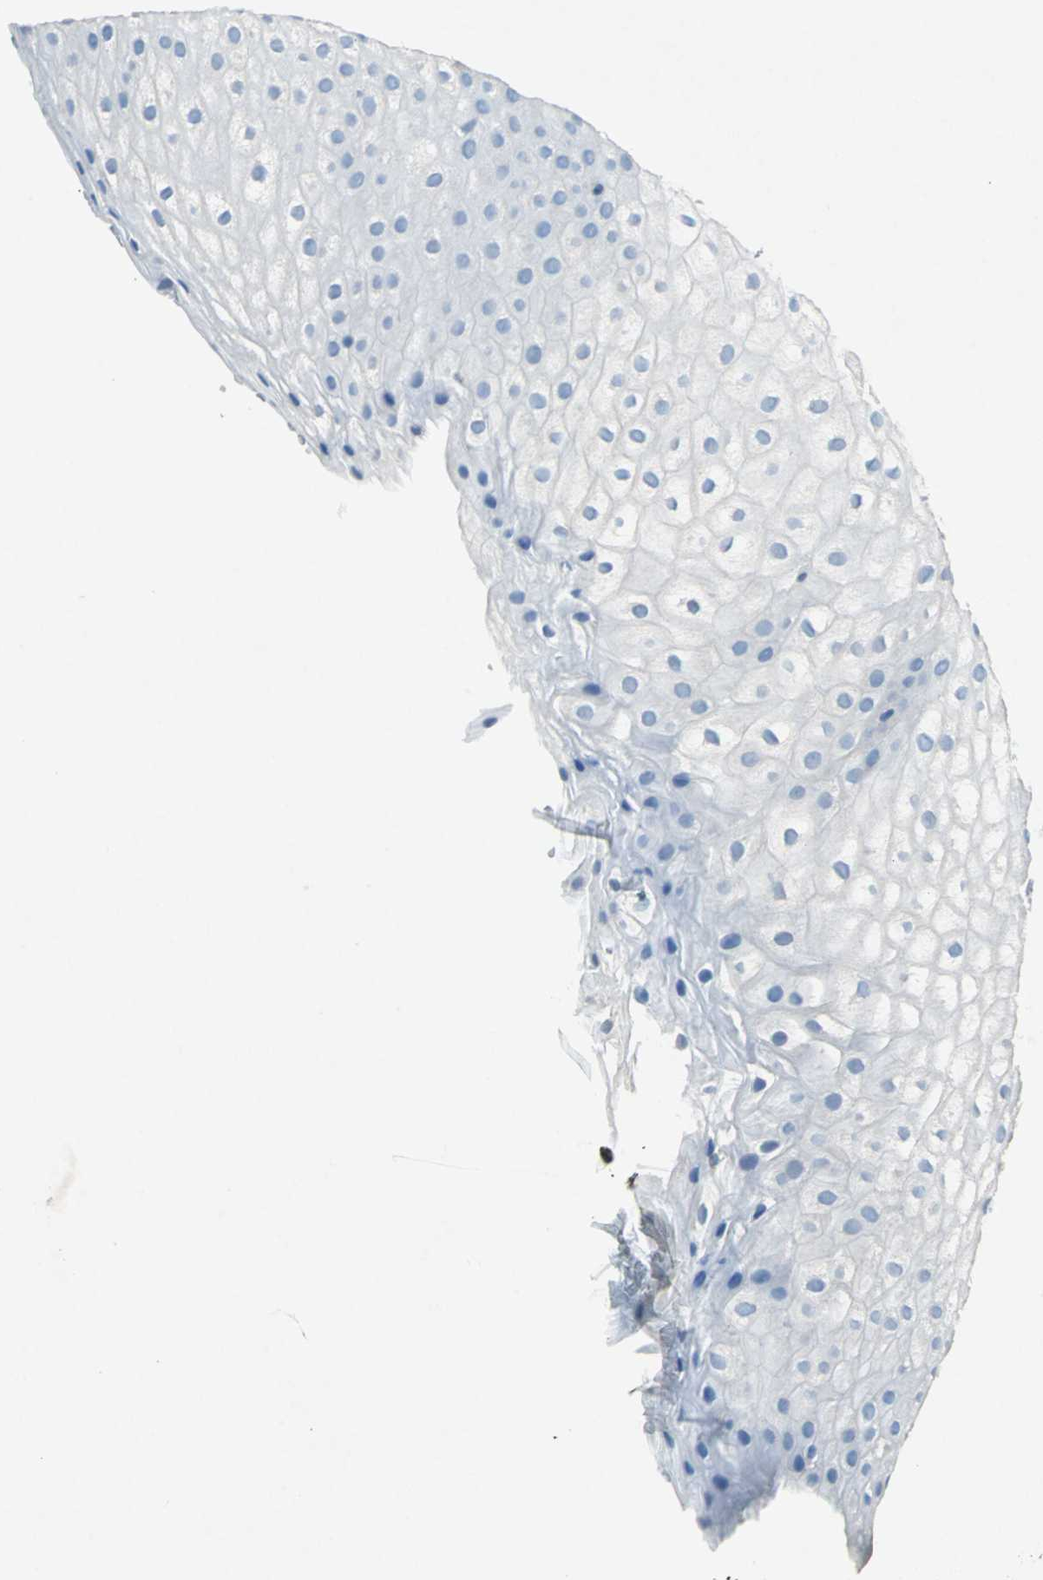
{"staining": {"intensity": "negative", "quantity": "none", "location": "none"}, "tissue": "skin", "cell_type": "Epidermal cells", "image_type": "normal", "snomed": [{"axis": "morphology", "description": "Normal tissue, NOS"}, {"axis": "morphology", "description": "Hemorrhoids"}, {"axis": "morphology", "description": "Inflammation, NOS"}, {"axis": "topography", "description": "Anal"}], "caption": "IHC image of normal skin stained for a protein (brown), which exhibits no staining in epidermal cells. (DAB (3,3'-diaminobenzidine) immunohistochemistry visualized using brightfield microscopy, high magnification).", "gene": "RPS13", "patient": {"sex": "male", "age": 60}}